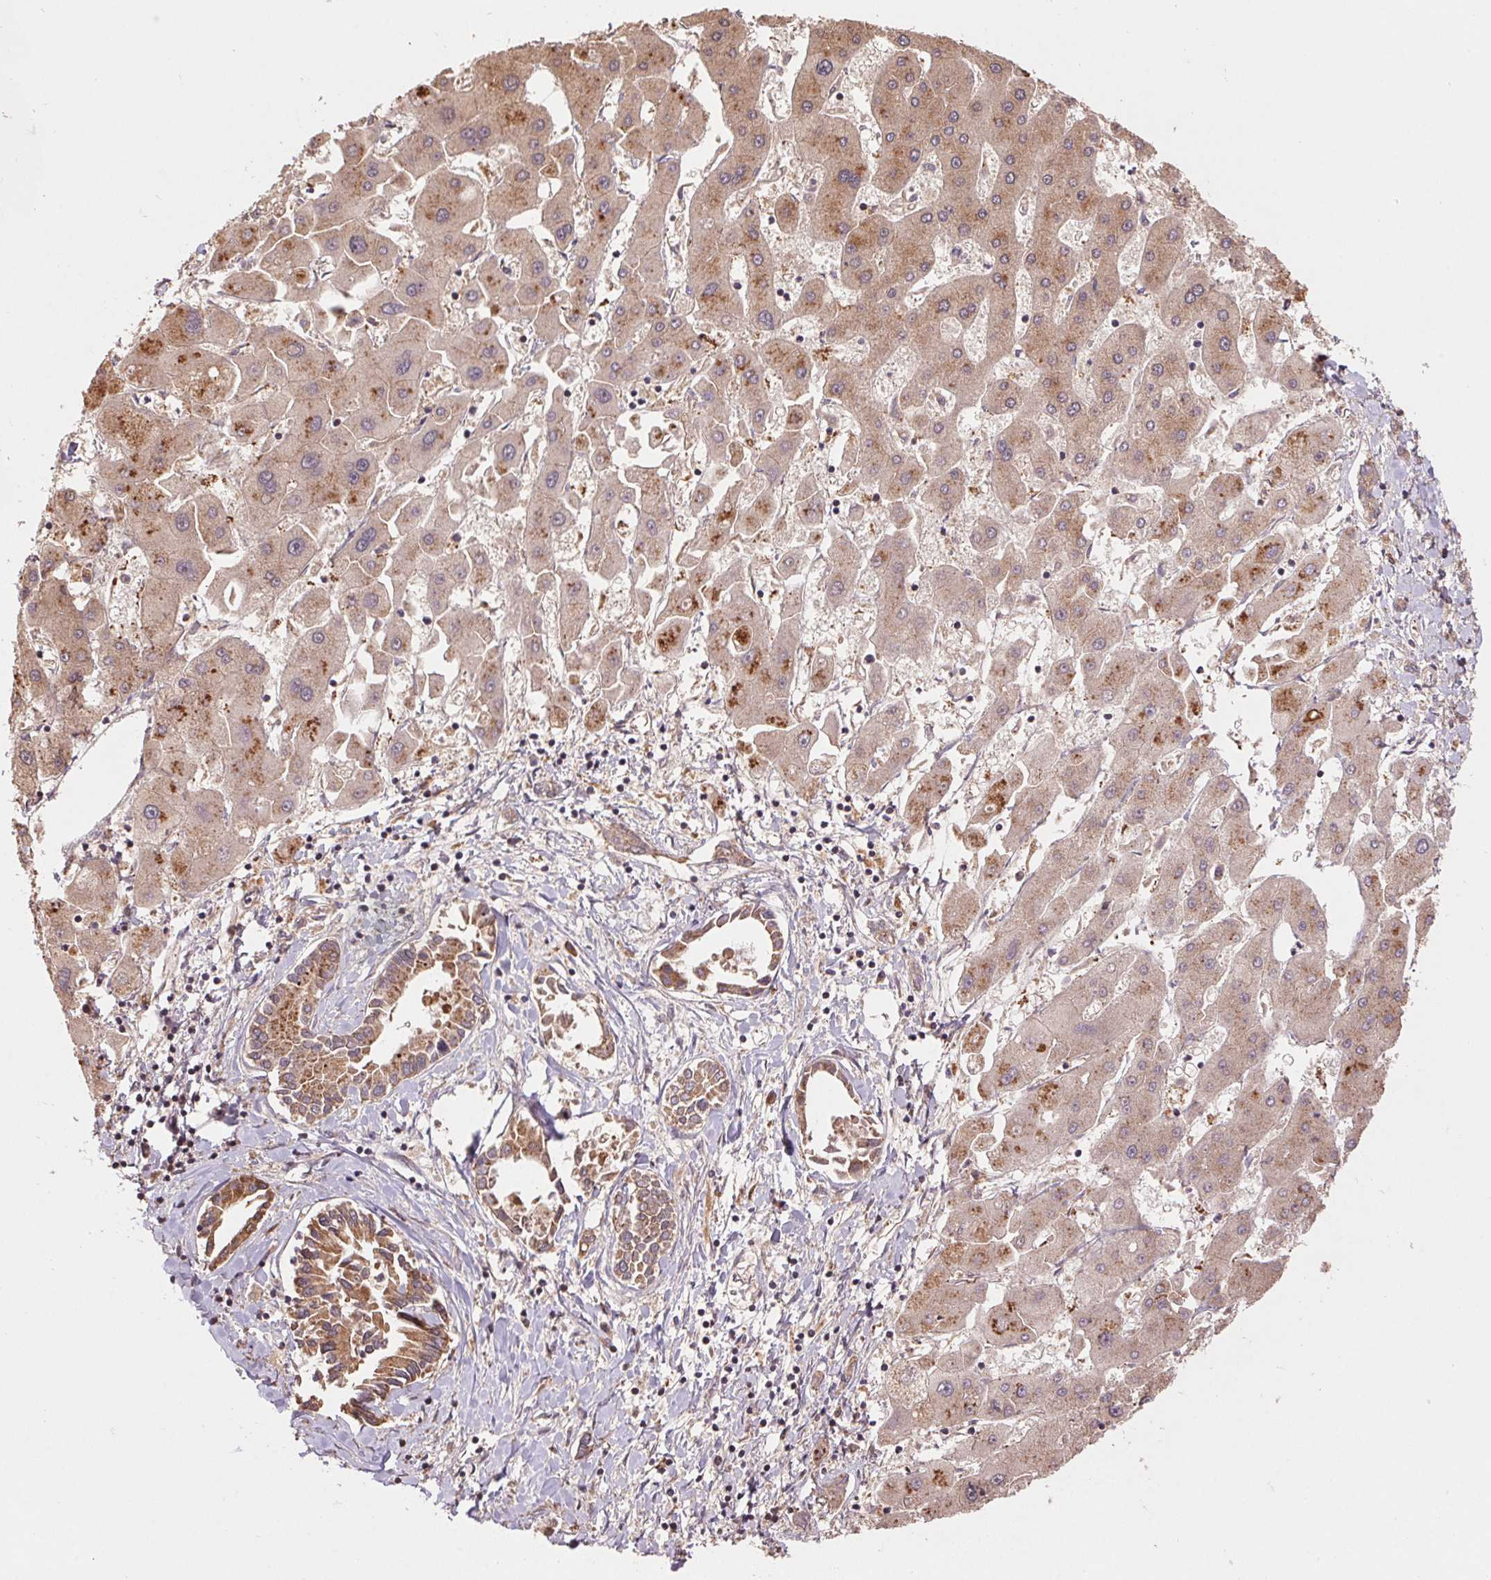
{"staining": {"intensity": "moderate", "quantity": ">75%", "location": "cytoplasmic/membranous"}, "tissue": "liver cancer", "cell_type": "Tumor cells", "image_type": "cancer", "snomed": [{"axis": "morphology", "description": "Cholangiocarcinoma"}, {"axis": "topography", "description": "Liver"}], "caption": "Immunohistochemical staining of human liver cholangiocarcinoma reveals moderate cytoplasmic/membranous protein expression in about >75% of tumor cells. Using DAB (brown) and hematoxylin (blue) stains, captured at high magnification using brightfield microscopy.", "gene": "PDHA1", "patient": {"sex": "male", "age": 66}}